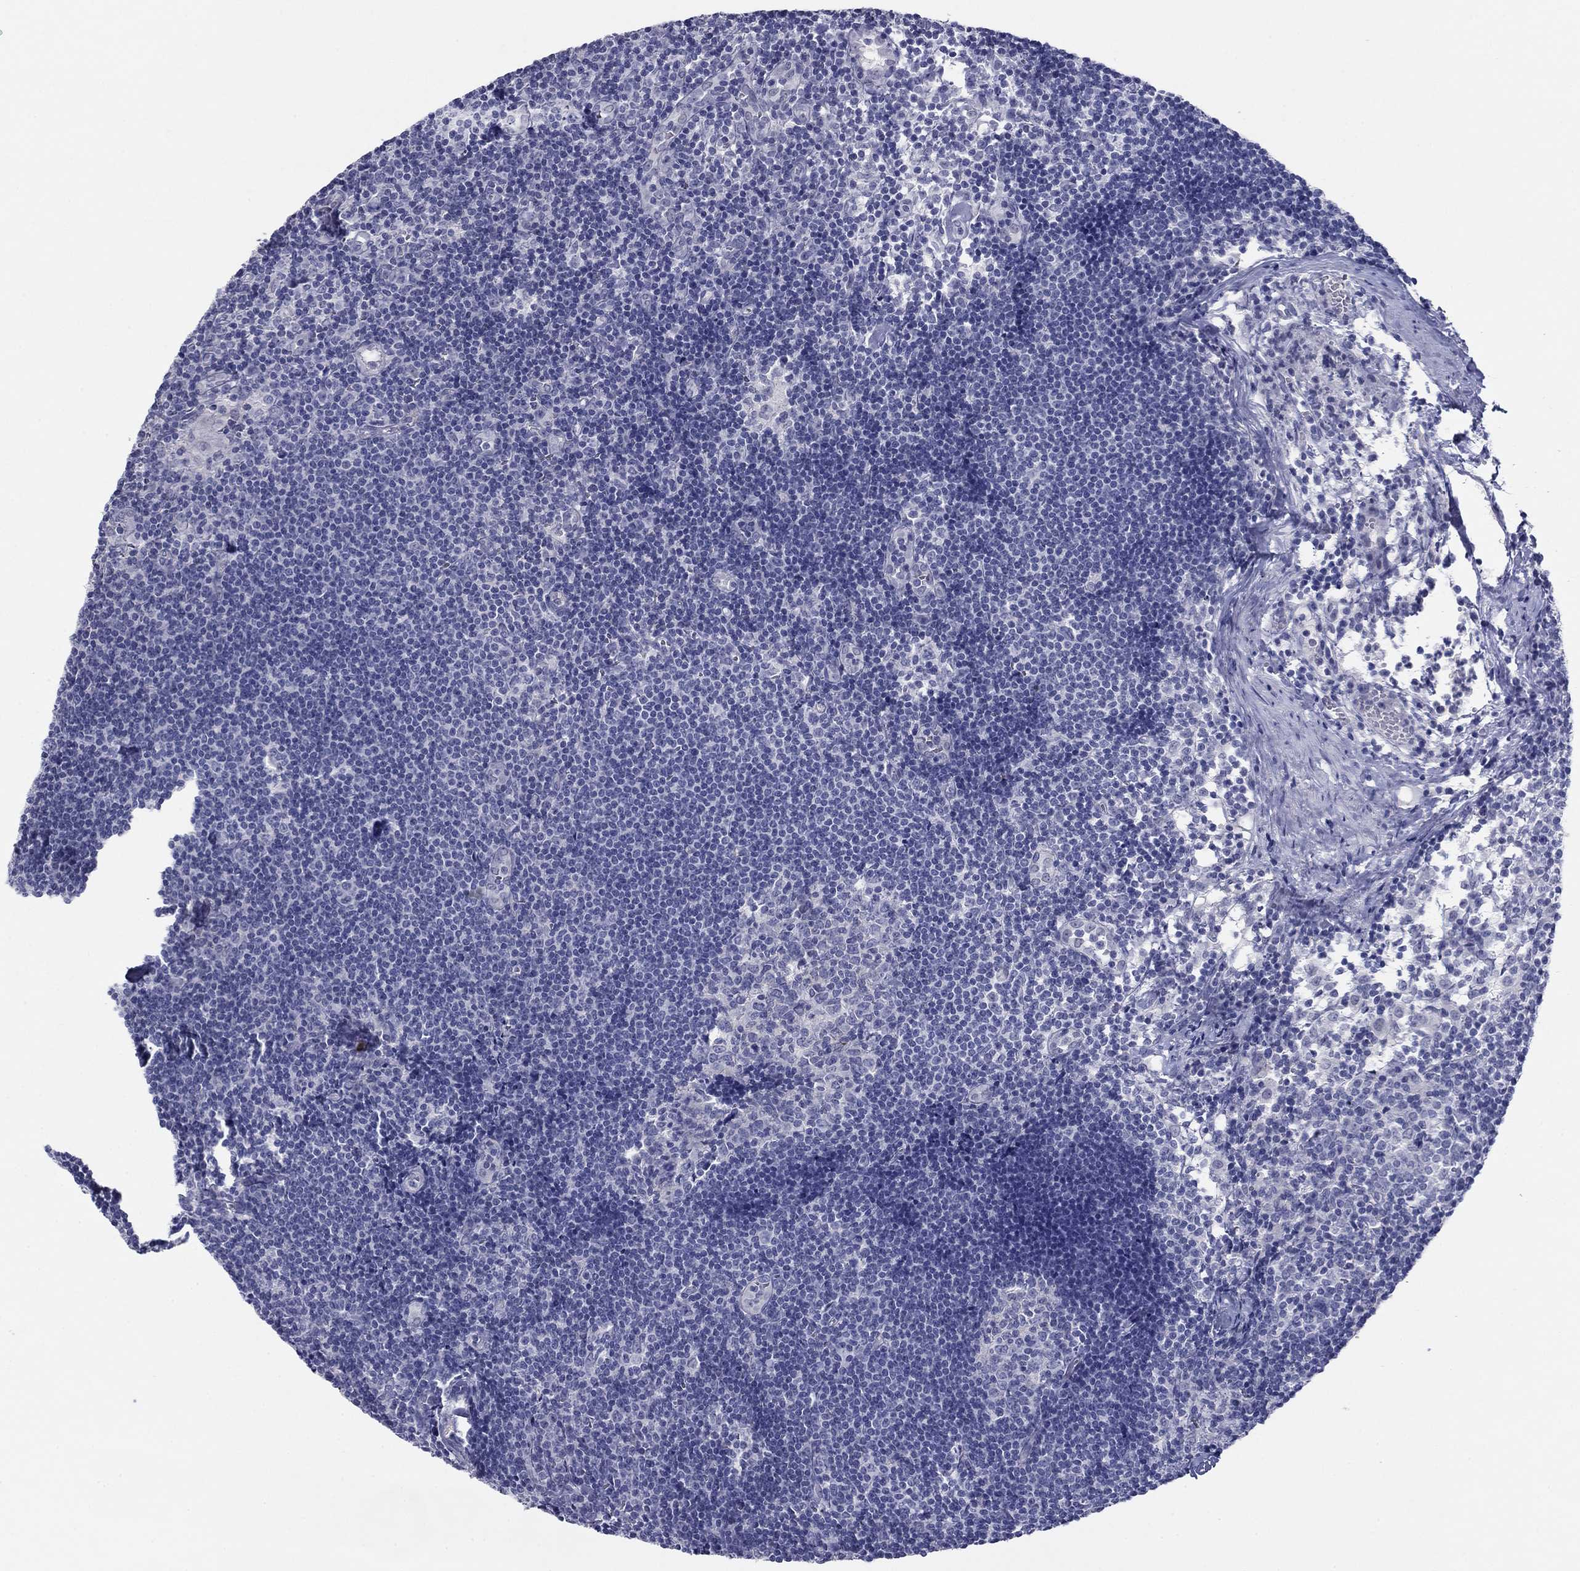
{"staining": {"intensity": "negative", "quantity": "none", "location": "none"}, "tissue": "lymph node", "cell_type": "Germinal center cells", "image_type": "normal", "snomed": [{"axis": "morphology", "description": "Normal tissue, NOS"}, {"axis": "topography", "description": "Lymph node"}], "caption": "Germinal center cells show no significant expression in unremarkable lymph node.", "gene": "PLS1", "patient": {"sex": "female", "age": 52}}